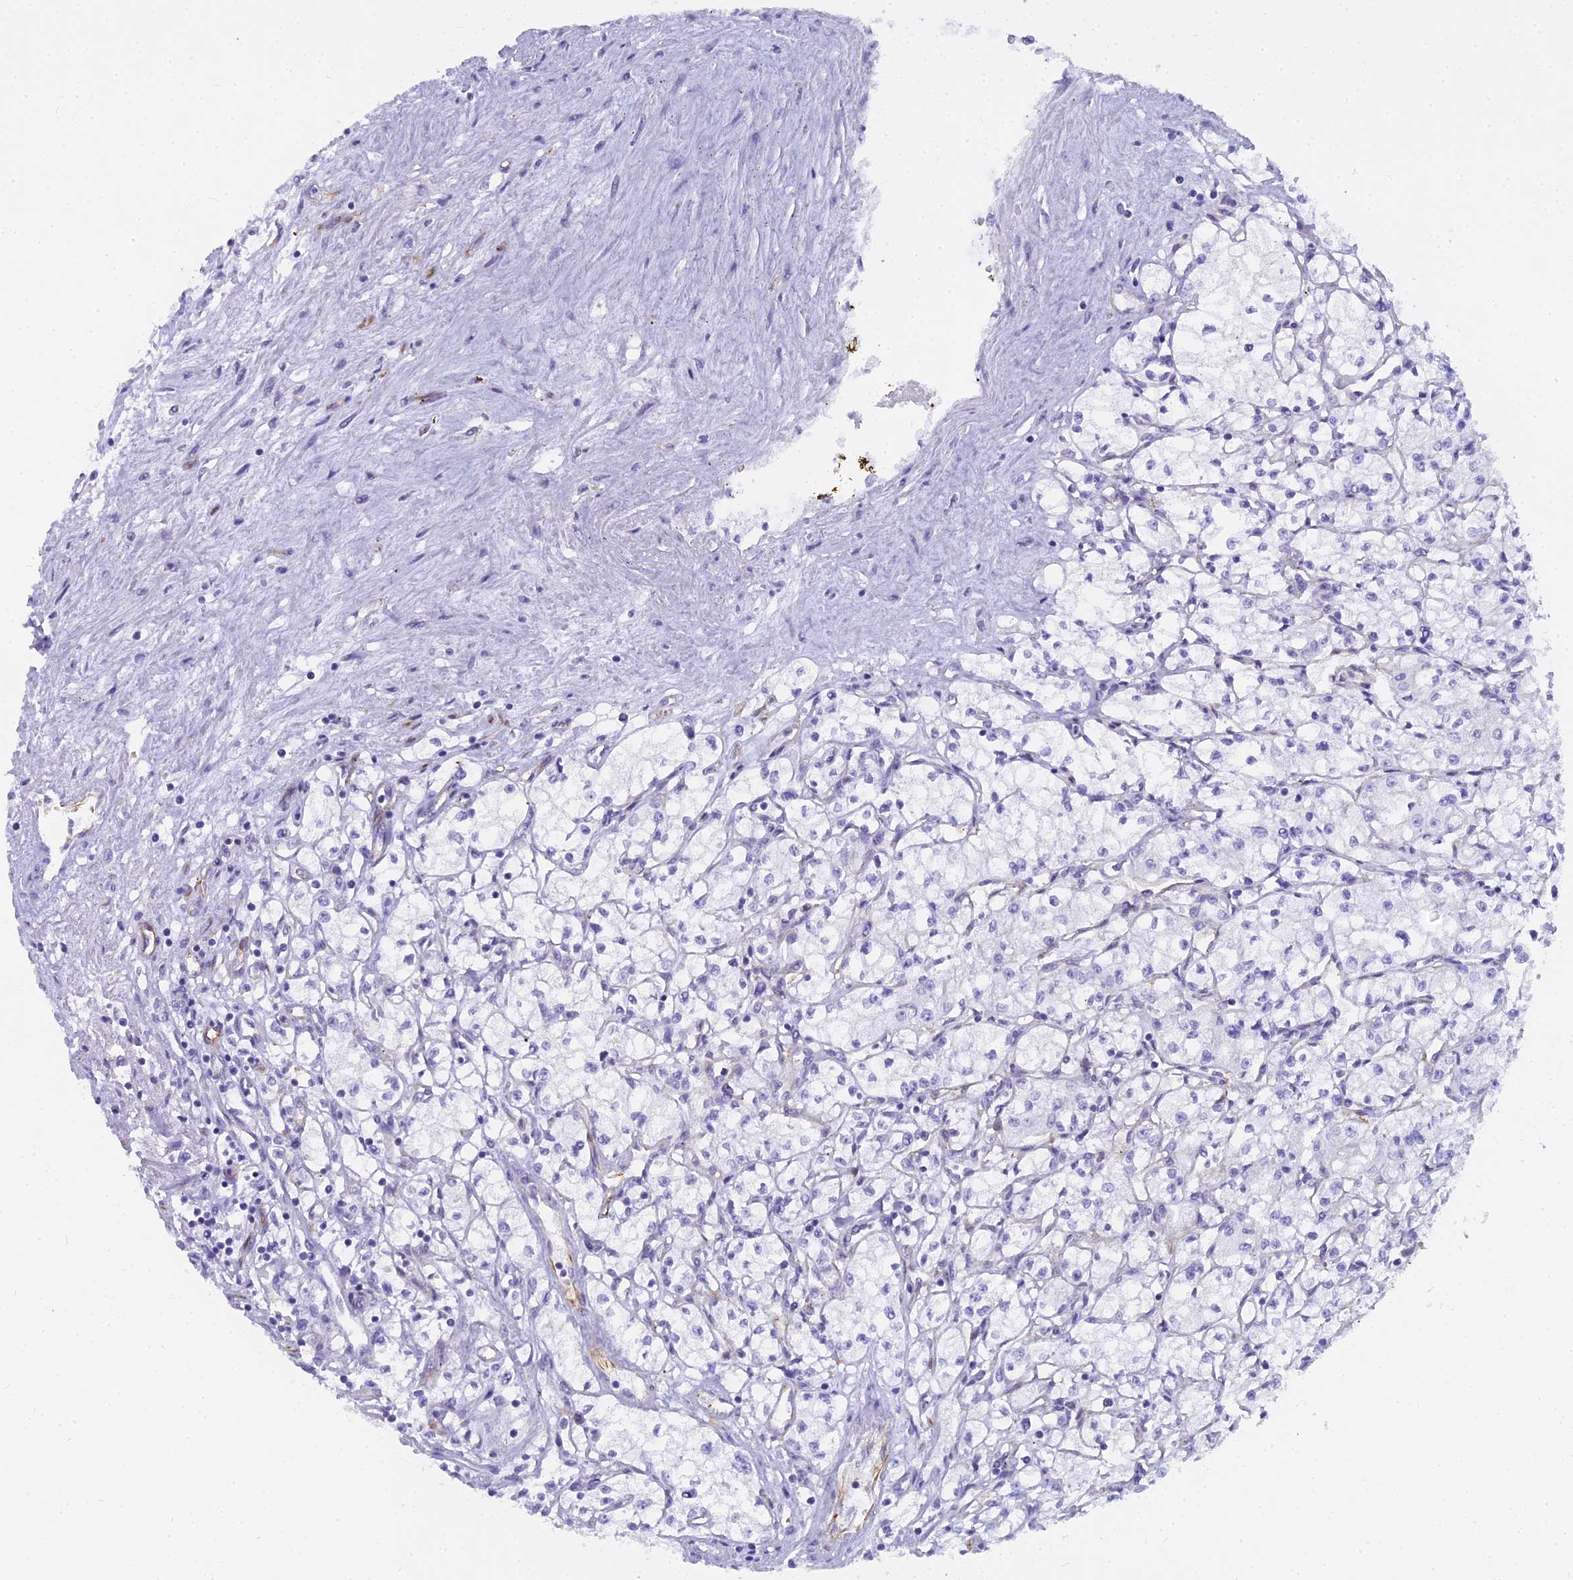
{"staining": {"intensity": "negative", "quantity": "none", "location": "none"}, "tissue": "renal cancer", "cell_type": "Tumor cells", "image_type": "cancer", "snomed": [{"axis": "morphology", "description": "Adenocarcinoma, NOS"}, {"axis": "topography", "description": "Kidney"}], "caption": "There is no significant expression in tumor cells of renal cancer. (DAB (3,3'-diaminobenzidine) immunohistochemistry, high magnification).", "gene": "EVI2A", "patient": {"sex": "male", "age": 59}}